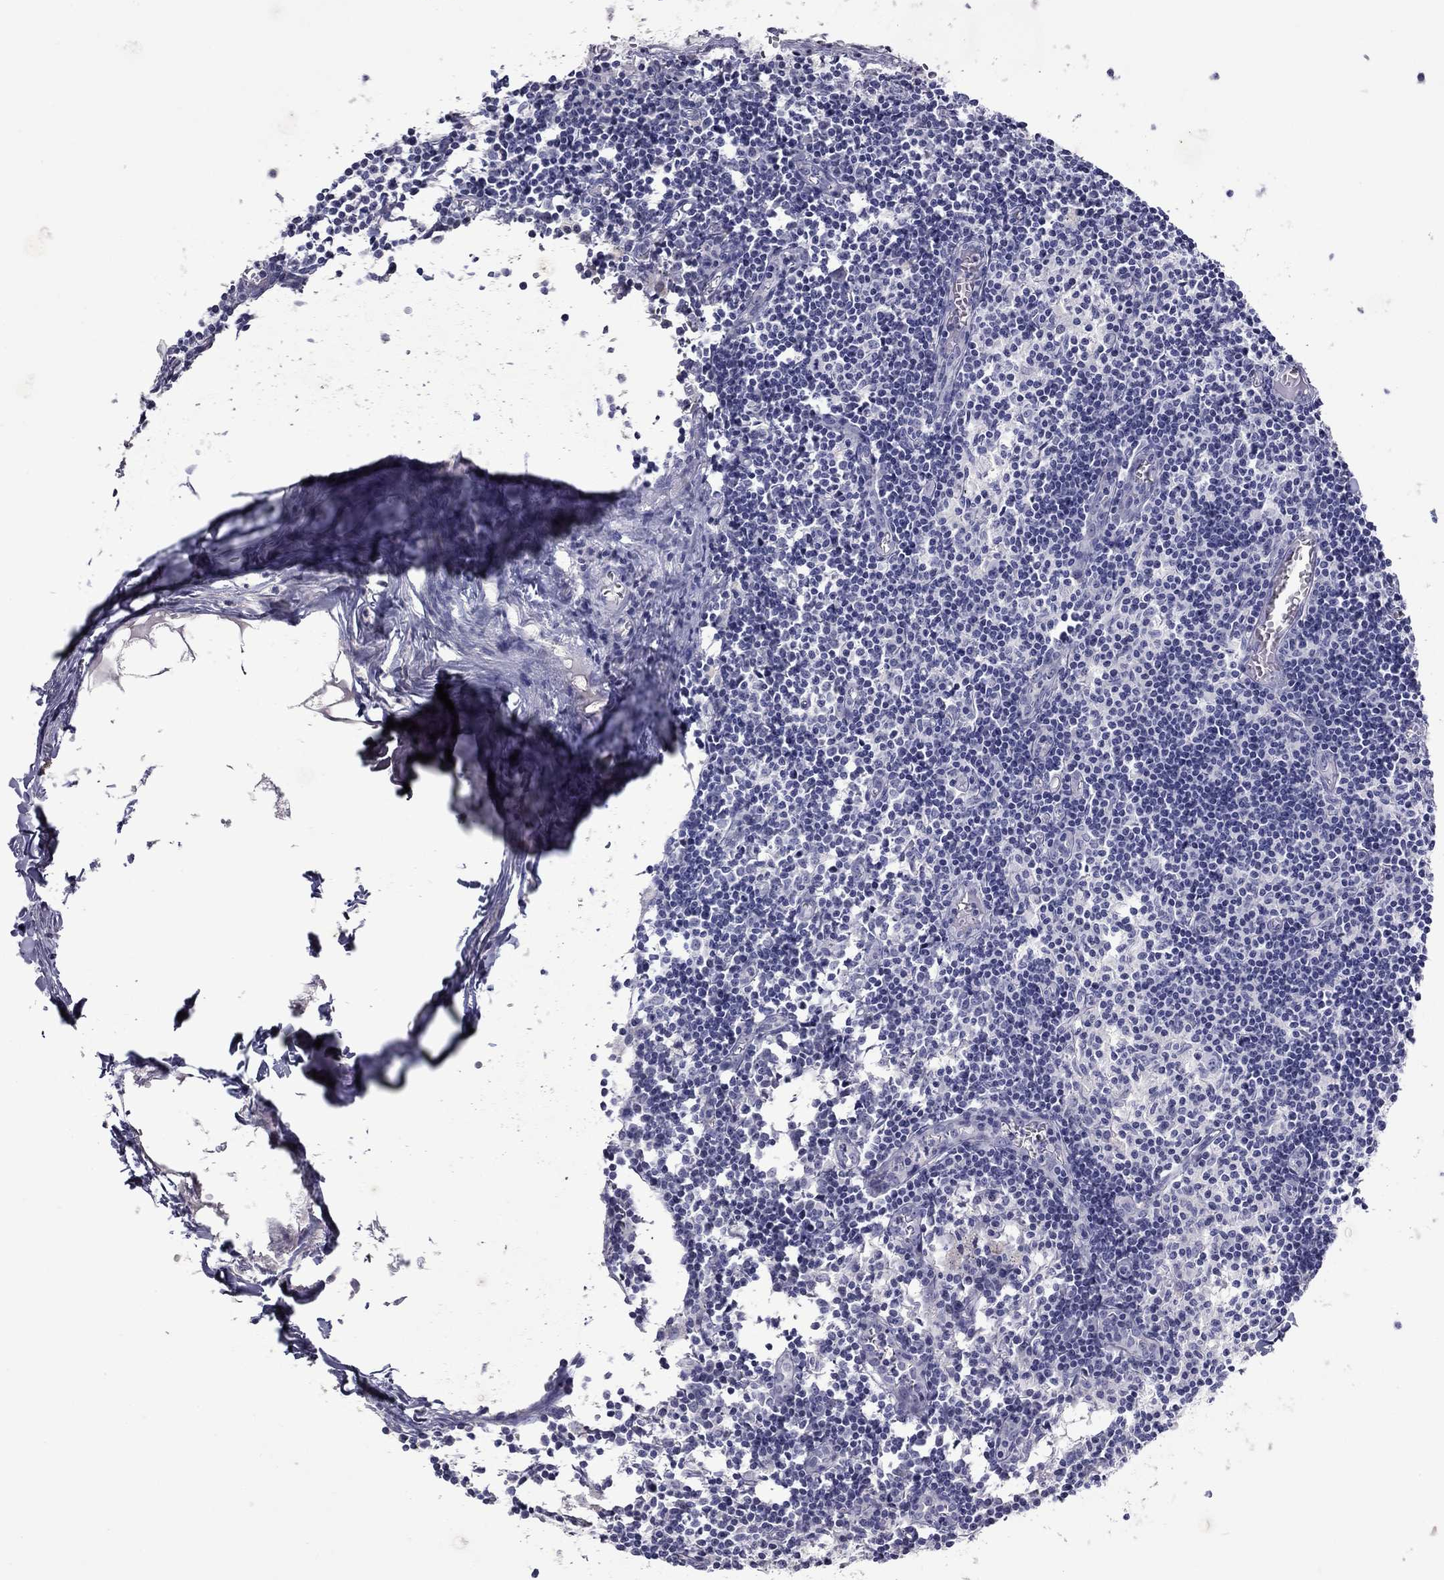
{"staining": {"intensity": "negative", "quantity": "none", "location": "none"}, "tissue": "lymph node", "cell_type": "Germinal center cells", "image_type": "normal", "snomed": [{"axis": "morphology", "description": "Normal tissue, NOS"}, {"axis": "topography", "description": "Lymph node"}], "caption": "Lymph node stained for a protein using immunohistochemistry (IHC) exhibits no staining germinal center cells.", "gene": "PIWIL1", "patient": {"sex": "male", "age": 59}}